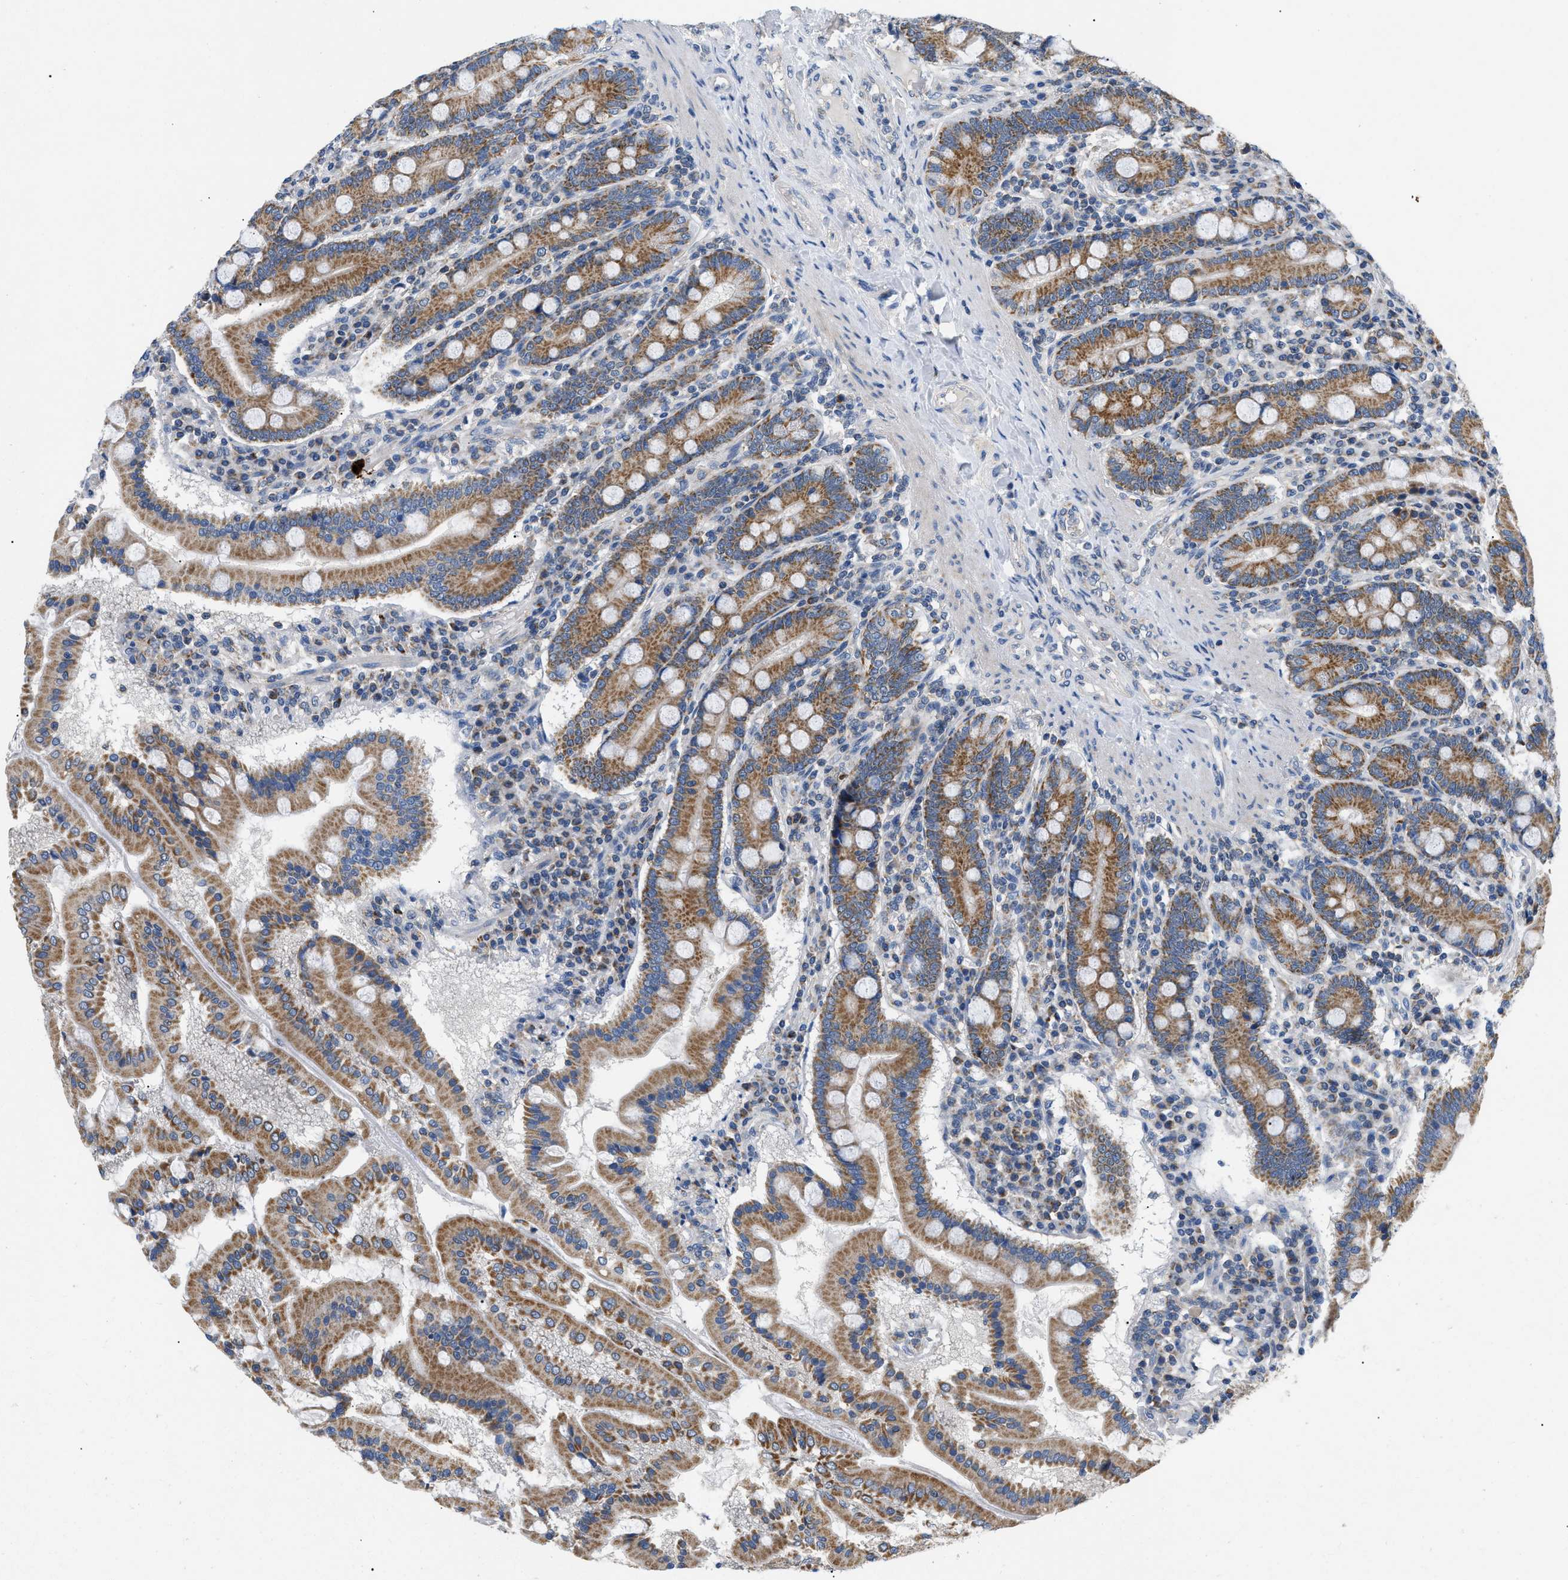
{"staining": {"intensity": "moderate", "quantity": ">75%", "location": "cytoplasmic/membranous"}, "tissue": "duodenum", "cell_type": "Glandular cells", "image_type": "normal", "snomed": [{"axis": "morphology", "description": "Normal tissue, NOS"}, {"axis": "topography", "description": "Duodenum"}], "caption": "The micrograph displays staining of normal duodenum, revealing moderate cytoplasmic/membranous protein positivity (brown color) within glandular cells. (brown staining indicates protein expression, while blue staining denotes nuclei).", "gene": "TOMM6", "patient": {"sex": "male", "age": 50}}